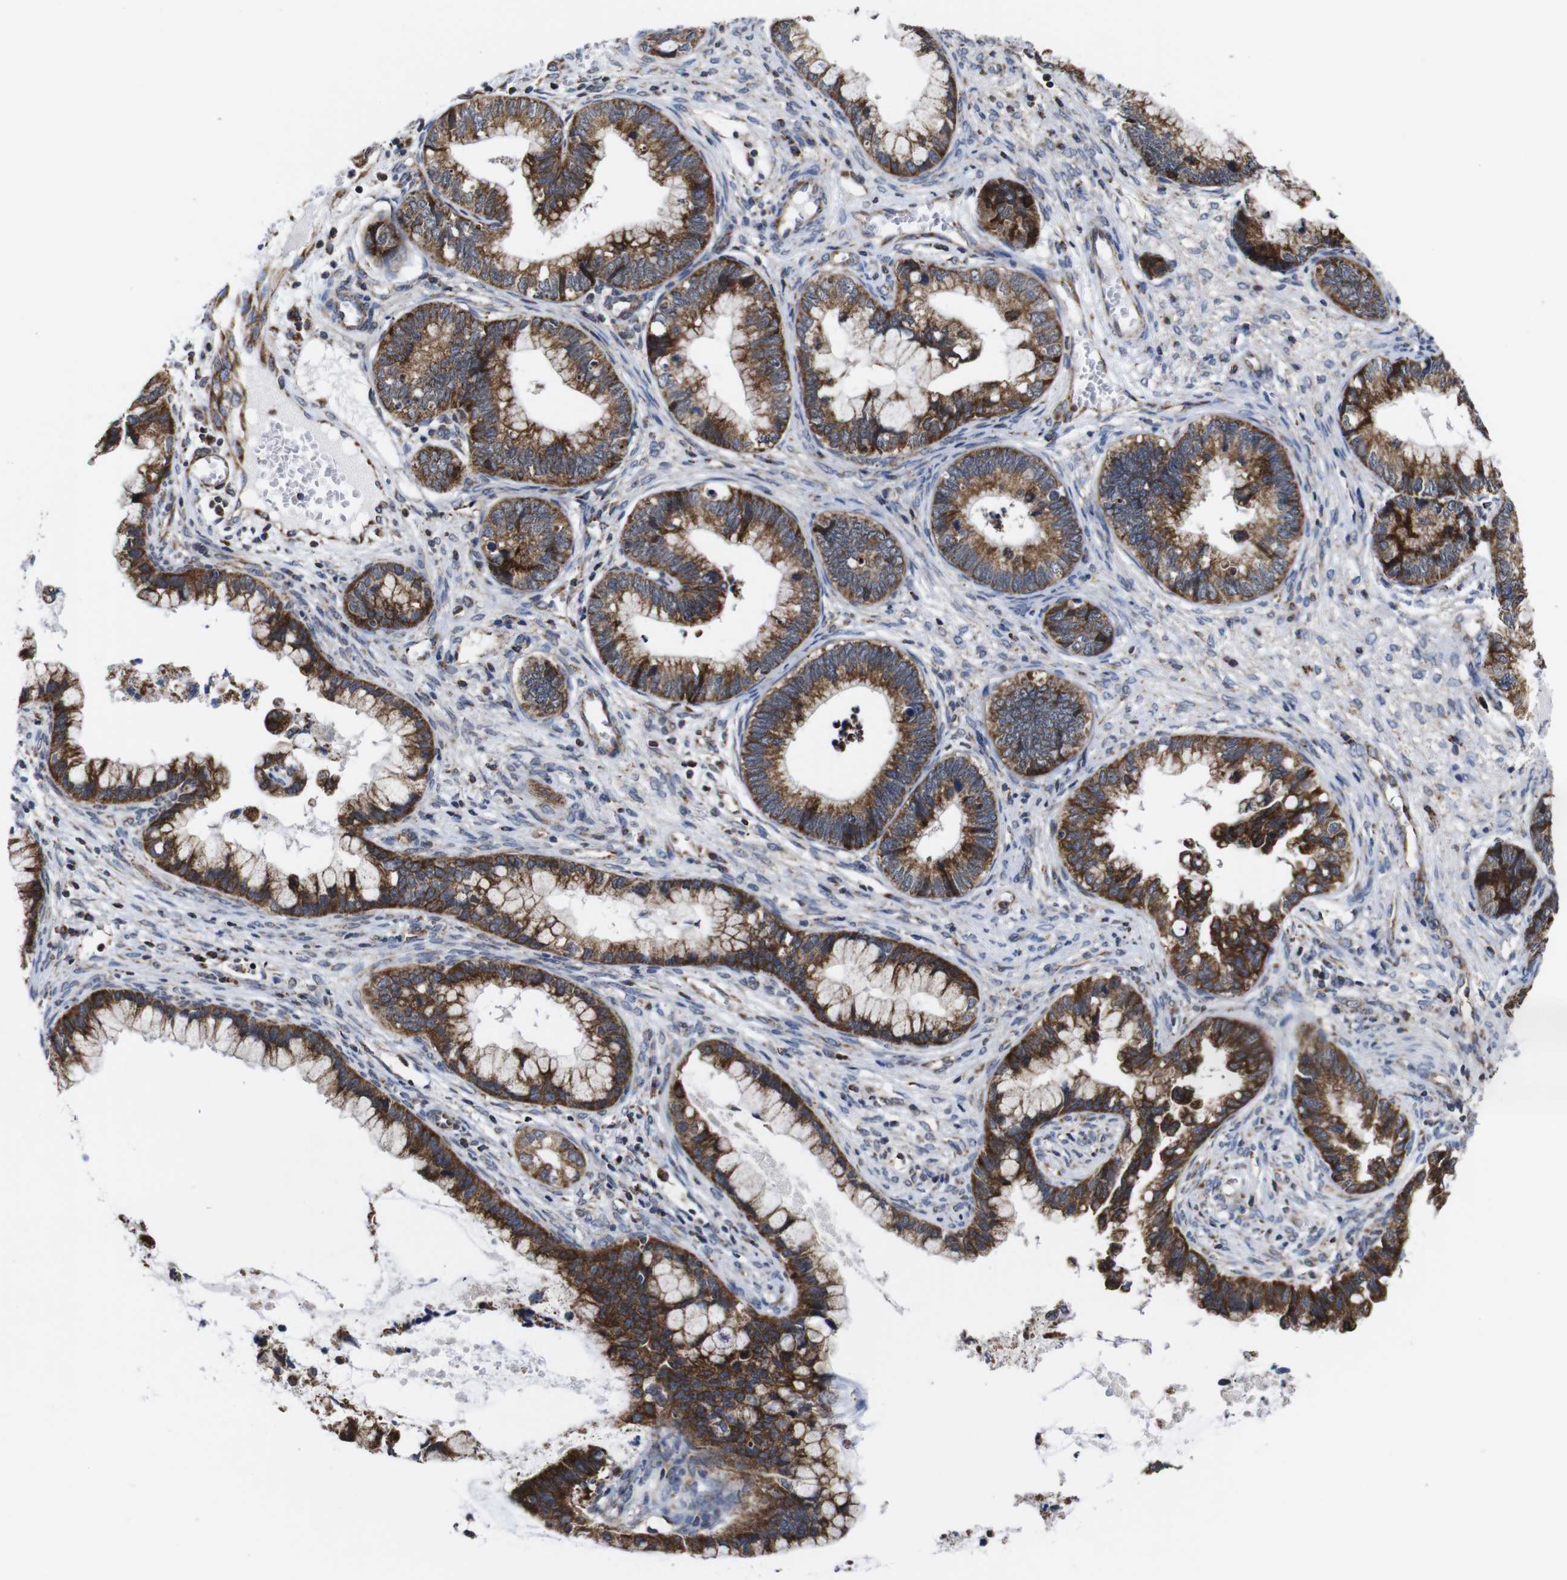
{"staining": {"intensity": "strong", "quantity": ">75%", "location": "cytoplasmic/membranous"}, "tissue": "cervical cancer", "cell_type": "Tumor cells", "image_type": "cancer", "snomed": [{"axis": "morphology", "description": "Adenocarcinoma, NOS"}, {"axis": "topography", "description": "Cervix"}], "caption": "Cervical adenocarcinoma stained for a protein (brown) shows strong cytoplasmic/membranous positive staining in approximately >75% of tumor cells.", "gene": "C17orf80", "patient": {"sex": "female", "age": 44}}